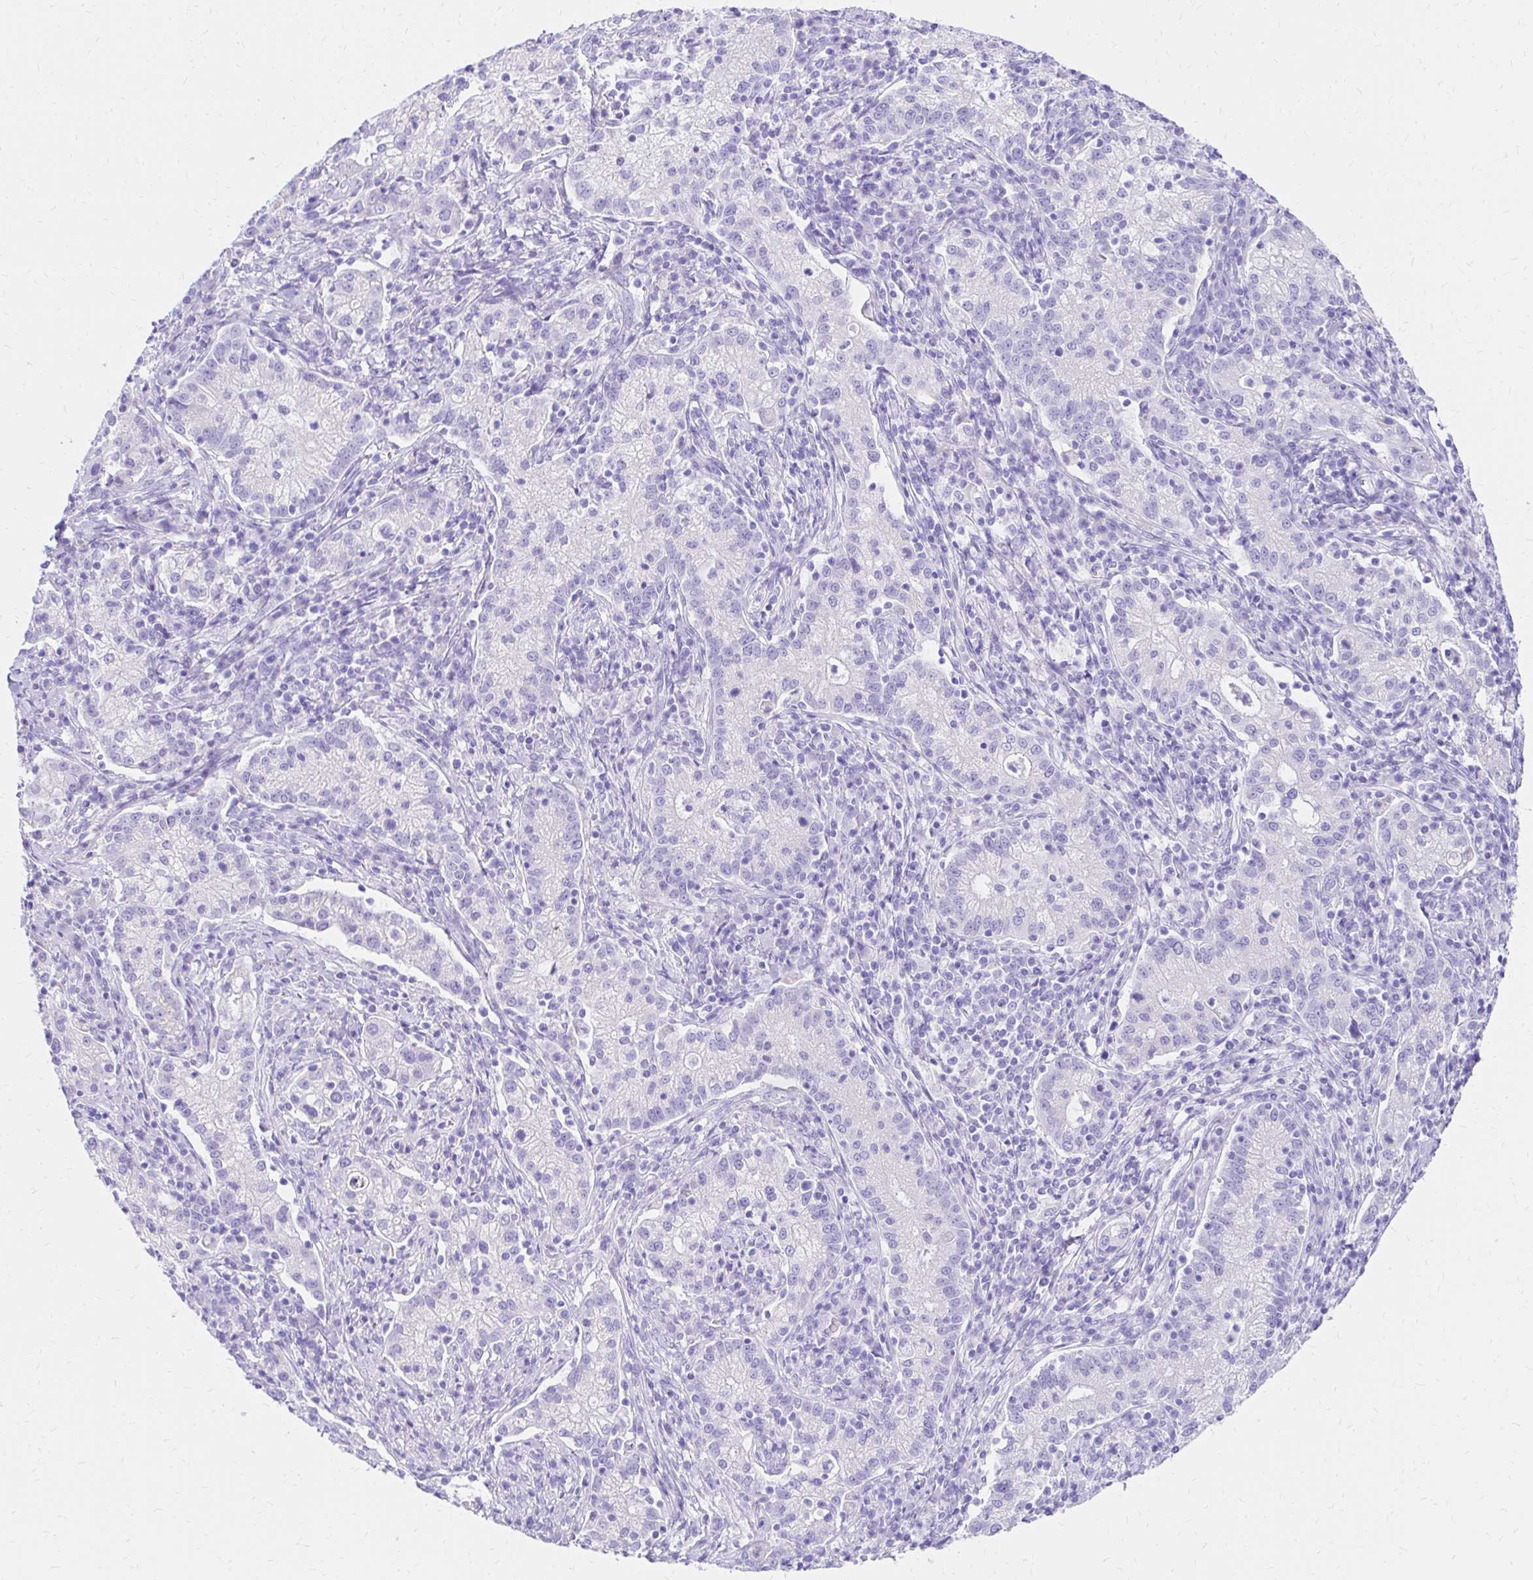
{"staining": {"intensity": "negative", "quantity": "none", "location": "none"}, "tissue": "cervical cancer", "cell_type": "Tumor cells", "image_type": "cancer", "snomed": [{"axis": "morphology", "description": "Normal tissue, NOS"}, {"axis": "morphology", "description": "Adenocarcinoma, NOS"}, {"axis": "topography", "description": "Cervix"}], "caption": "Photomicrograph shows no protein expression in tumor cells of adenocarcinoma (cervical) tissue.", "gene": "S100G", "patient": {"sex": "female", "age": 44}}